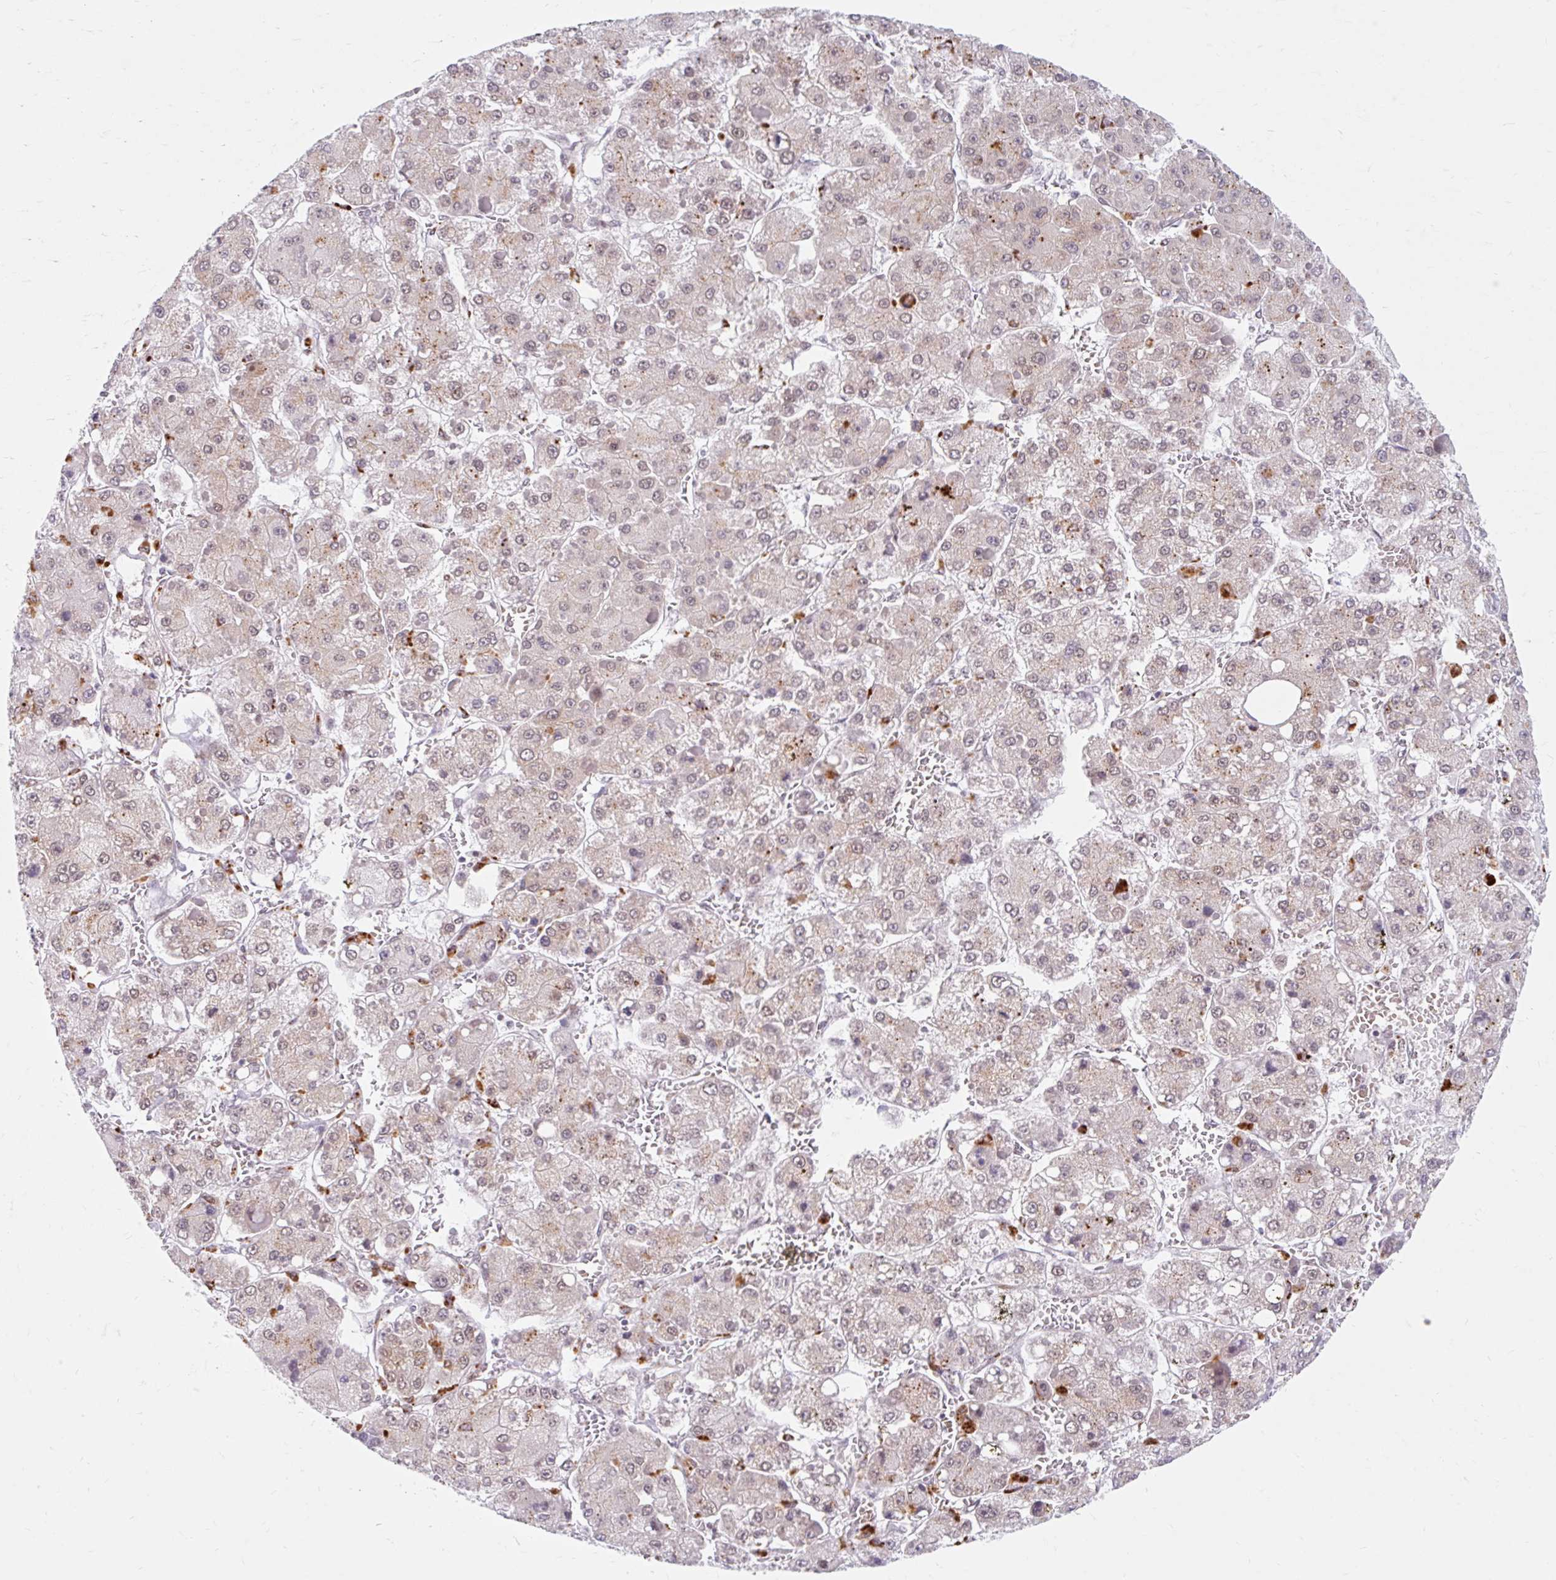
{"staining": {"intensity": "weak", "quantity": ">75%", "location": "cytoplasmic/membranous,nuclear"}, "tissue": "liver cancer", "cell_type": "Tumor cells", "image_type": "cancer", "snomed": [{"axis": "morphology", "description": "Carcinoma, Hepatocellular, NOS"}, {"axis": "topography", "description": "Liver"}], "caption": "Liver hepatocellular carcinoma stained with a protein marker exhibits weak staining in tumor cells.", "gene": "SRSF10", "patient": {"sex": "female", "age": 73}}